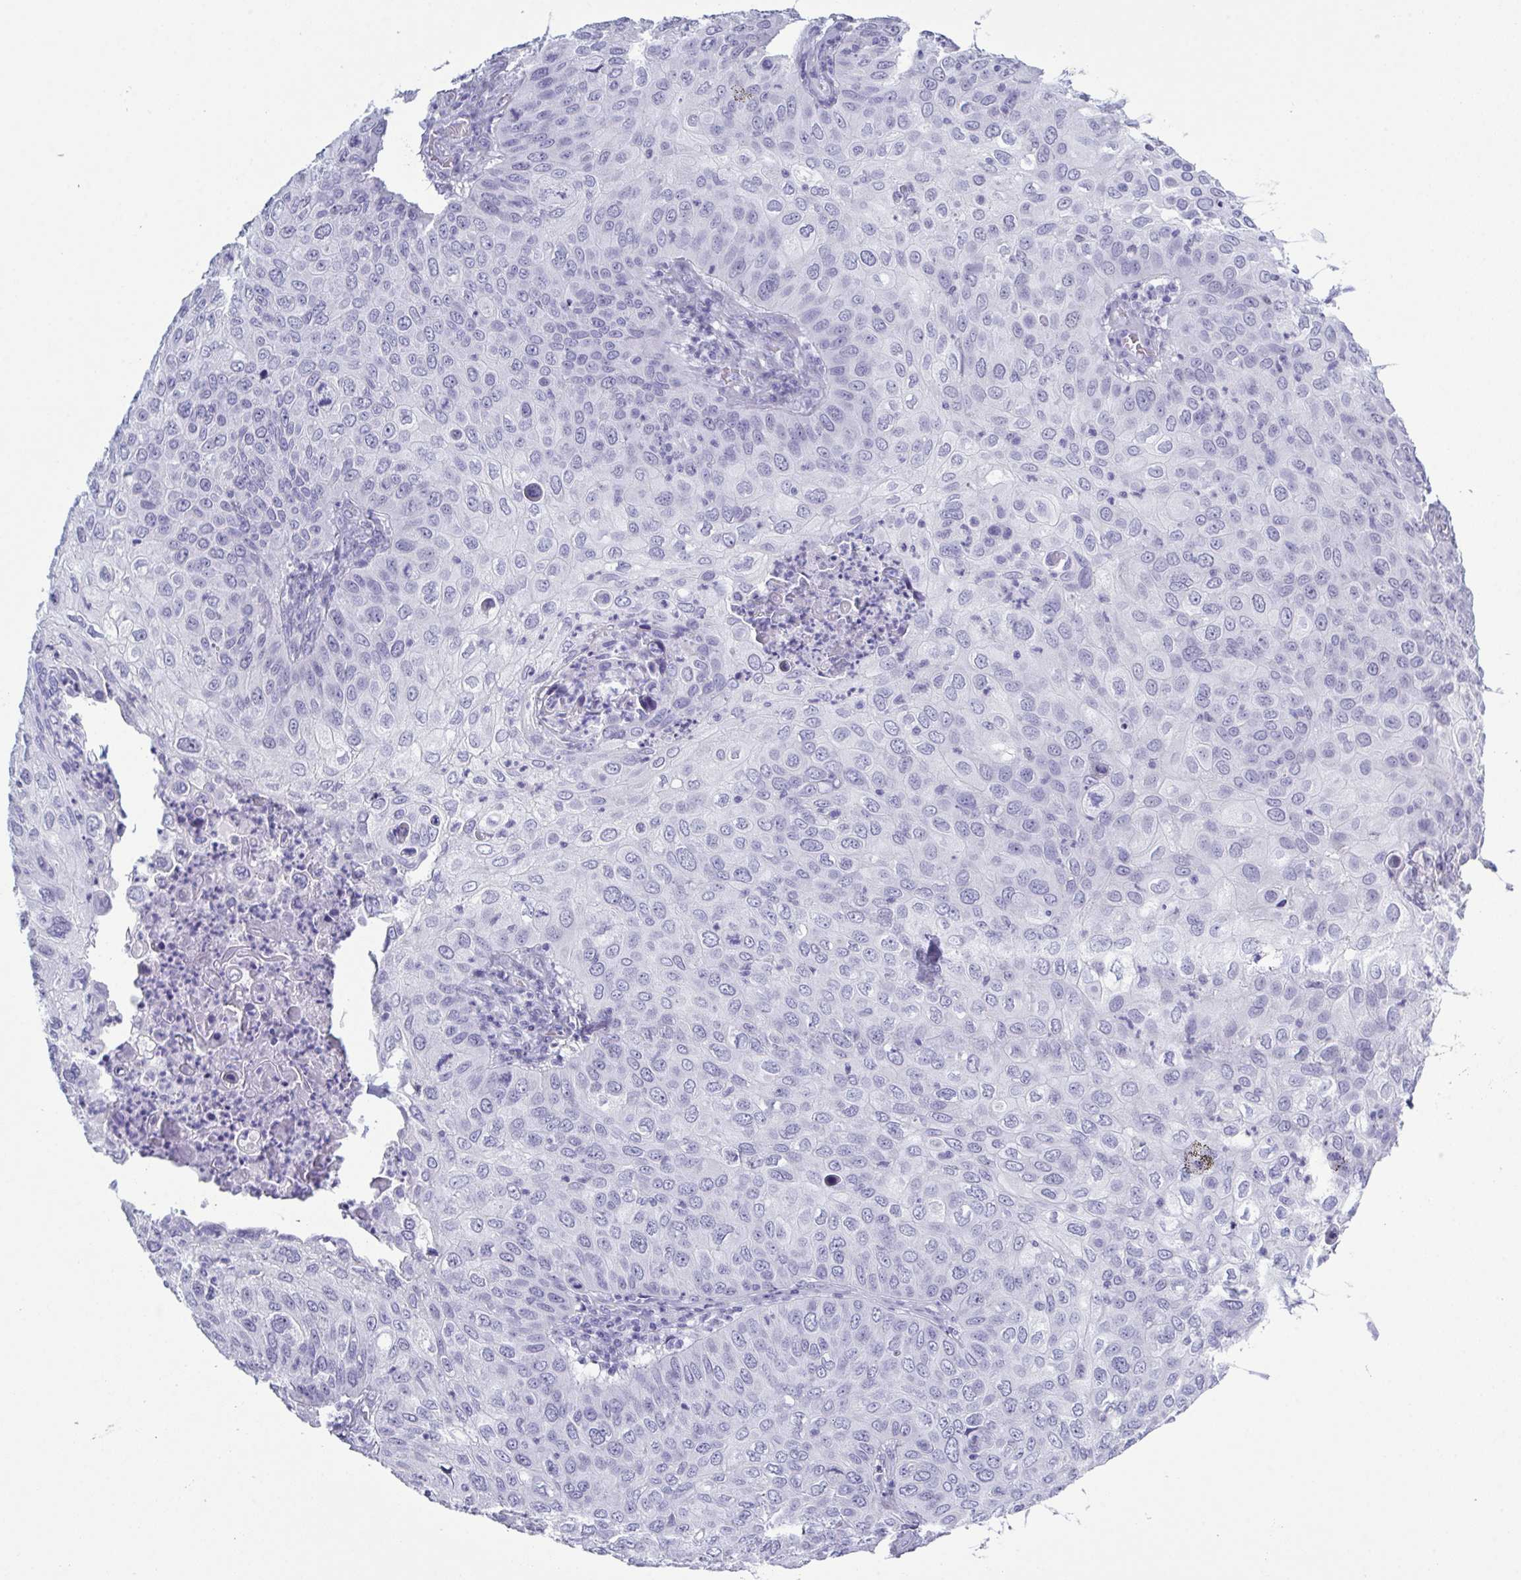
{"staining": {"intensity": "negative", "quantity": "none", "location": "none"}, "tissue": "skin cancer", "cell_type": "Tumor cells", "image_type": "cancer", "snomed": [{"axis": "morphology", "description": "Squamous cell carcinoma, NOS"}, {"axis": "topography", "description": "Skin"}], "caption": "Tumor cells are negative for brown protein staining in squamous cell carcinoma (skin). (Stains: DAB (3,3'-diaminobenzidine) immunohistochemistry (IHC) with hematoxylin counter stain, Microscopy: brightfield microscopy at high magnification).", "gene": "SUGP2", "patient": {"sex": "male", "age": 87}}